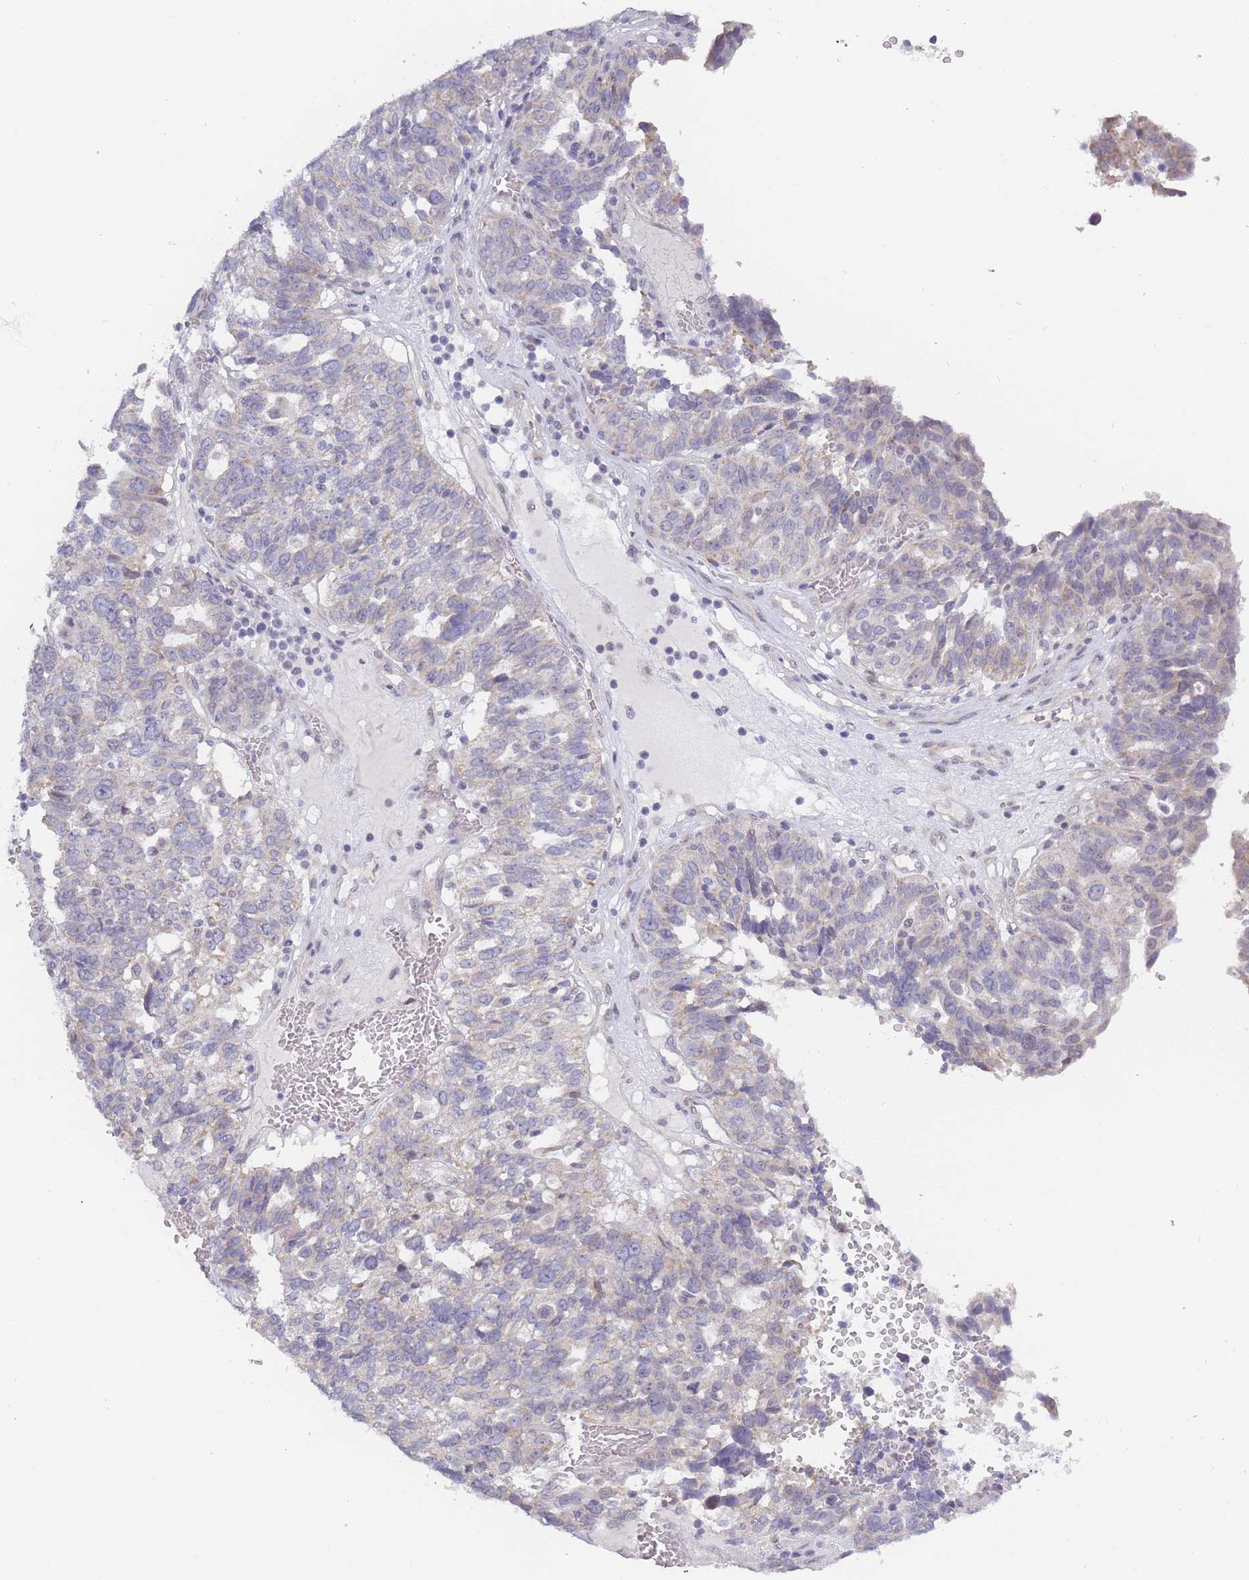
{"staining": {"intensity": "weak", "quantity": "<25%", "location": "cytoplasmic/membranous"}, "tissue": "ovarian cancer", "cell_type": "Tumor cells", "image_type": "cancer", "snomed": [{"axis": "morphology", "description": "Cystadenocarcinoma, serous, NOS"}, {"axis": "topography", "description": "Ovary"}], "caption": "High power microscopy micrograph of an IHC image of serous cystadenocarcinoma (ovarian), revealing no significant positivity in tumor cells. (DAB IHC visualized using brightfield microscopy, high magnification).", "gene": "FAM227B", "patient": {"sex": "female", "age": 59}}